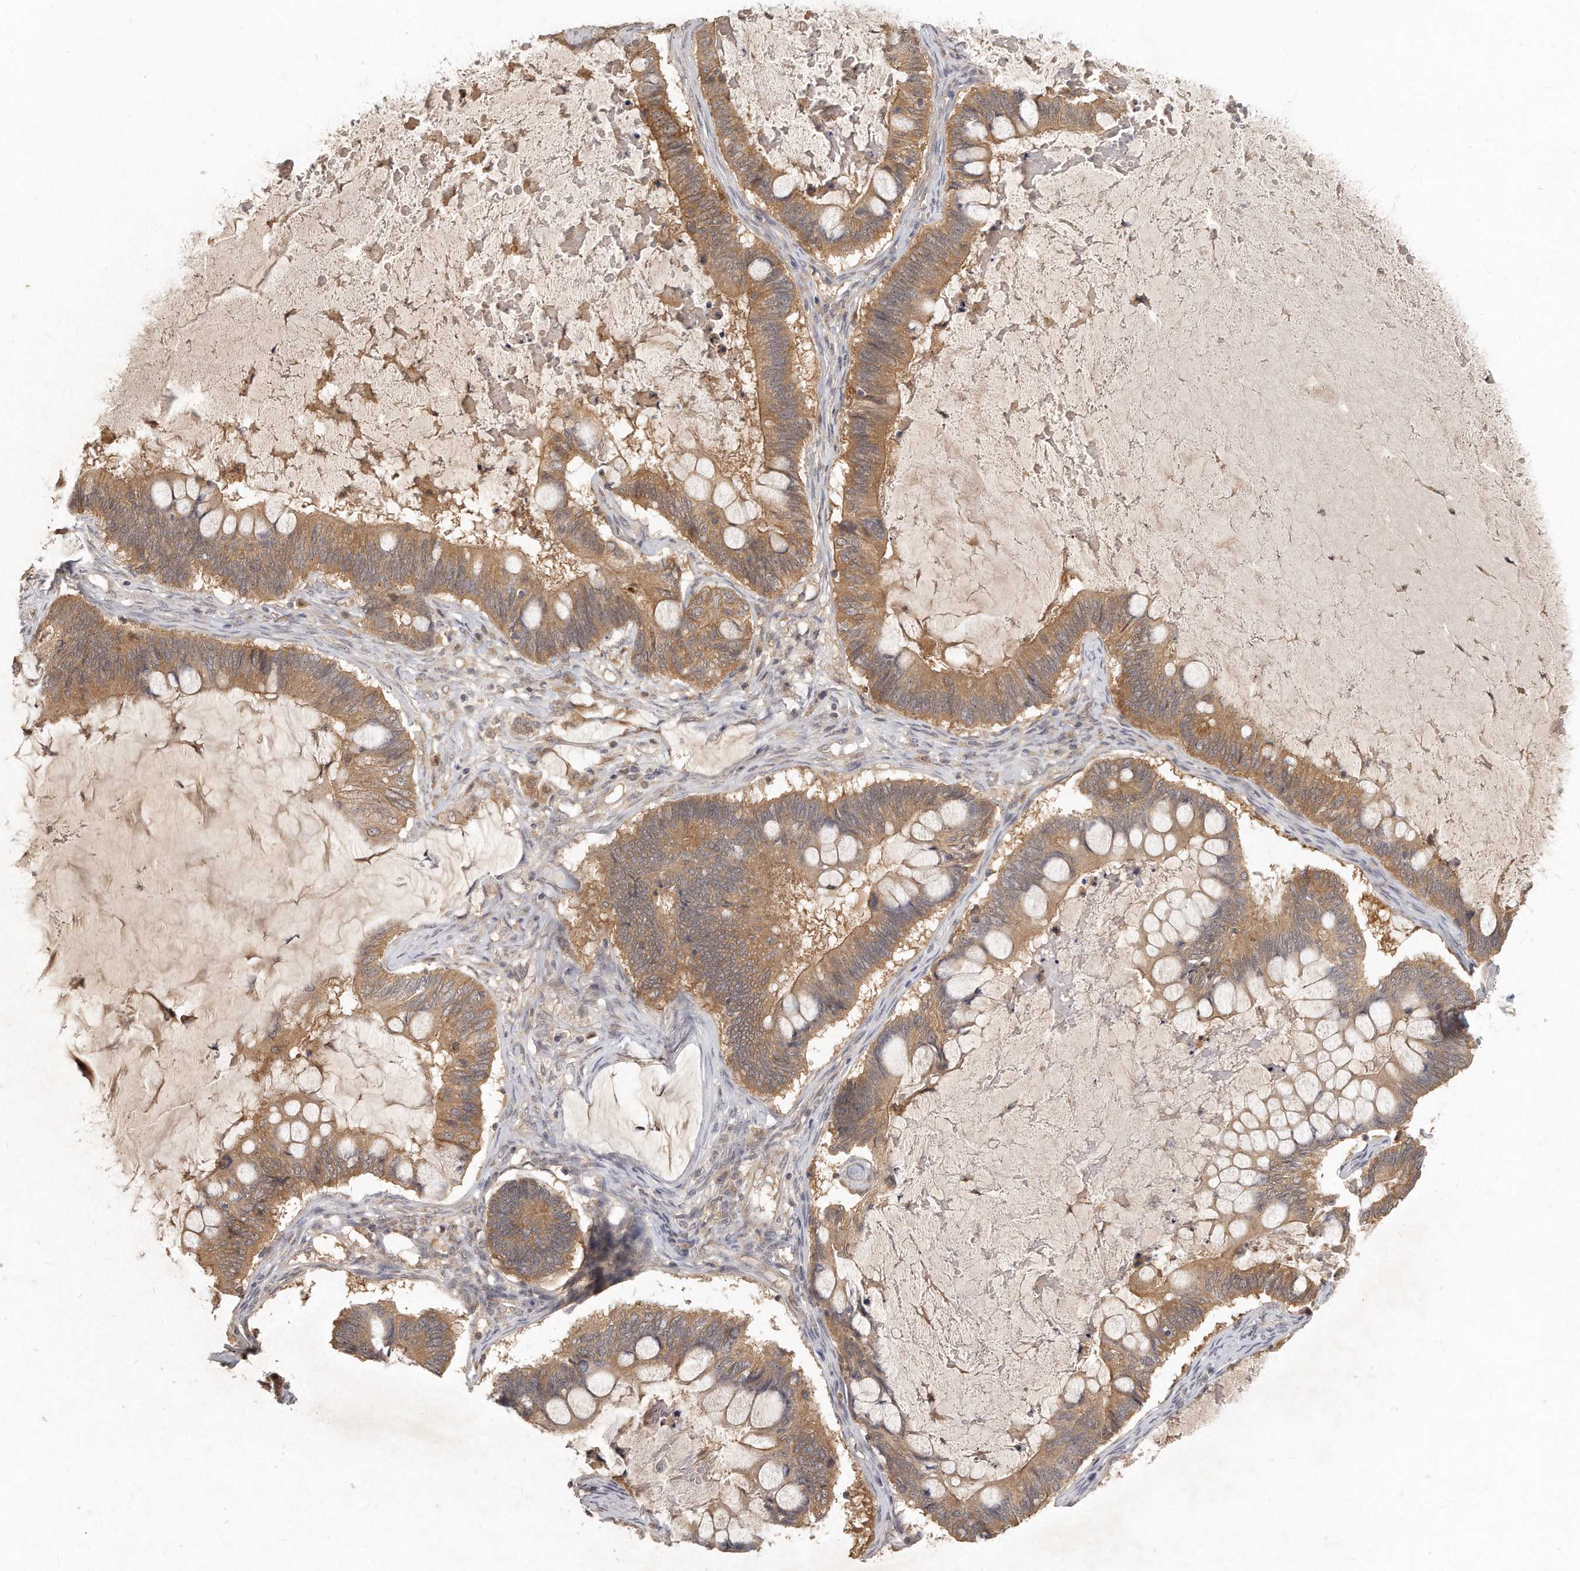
{"staining": {"intensity": "moderate", "quantity": ">75%", "location": "cytoplasmic/membranous"}, "tissue": "ovarian cancer", "cell_type": "Tumor cells", "image_type": "cancer", "snomed": [{"axis": "morphology", "description": "Cystadenocarcinoma, mucinous, NOS"}, {"axis": "topography", "description": "Ovary"}], "caption": "A brown stain shows moderate cytoplasmic/membranous positivity of a protein in human mucinous cystadenocarcinoma (ovarian) tumor cells.", "gene": "LGALS8", "patient": {"sex": "female", "age": 61}}